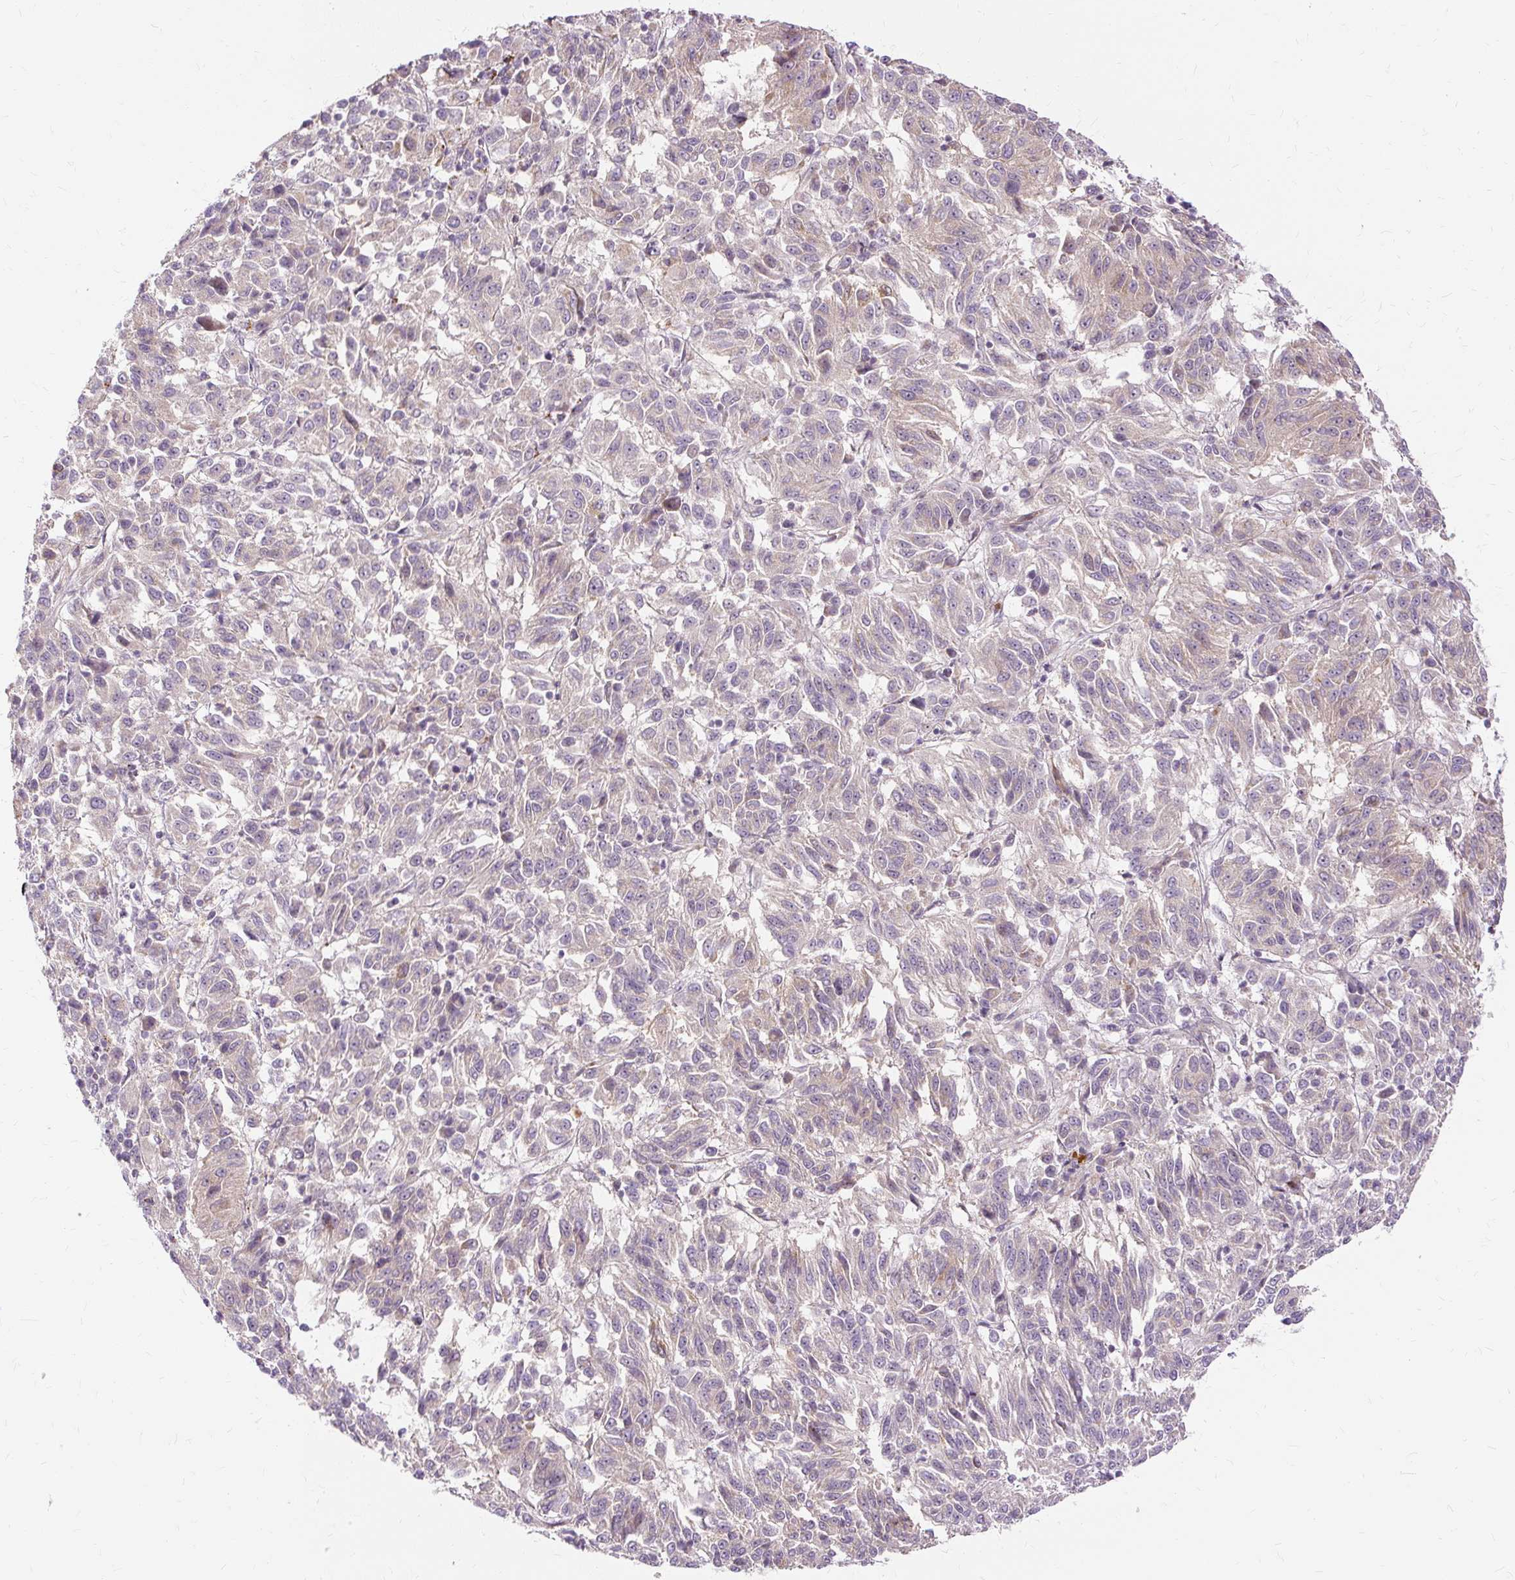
{"staining": {"intensity": "weak", "quantity": "<25%", "location": "cytoplasmic/membranous"}, "tissue": "melanoma", "cell_type": "Tumor cells", "image_type": "cancer", "snomed": [{"axis": "morphology", "description": "Malignant melanoma, Metastatic site"}, {"axis": "topography", "description": "Lung"}], "caption": "IHC image of malignant melanoma (metastatic site) stained for a protein (brown), which displays no expression in tumor cells.", "gene": "MMACHC", "patient": {"sex": "male", "age": 64}}